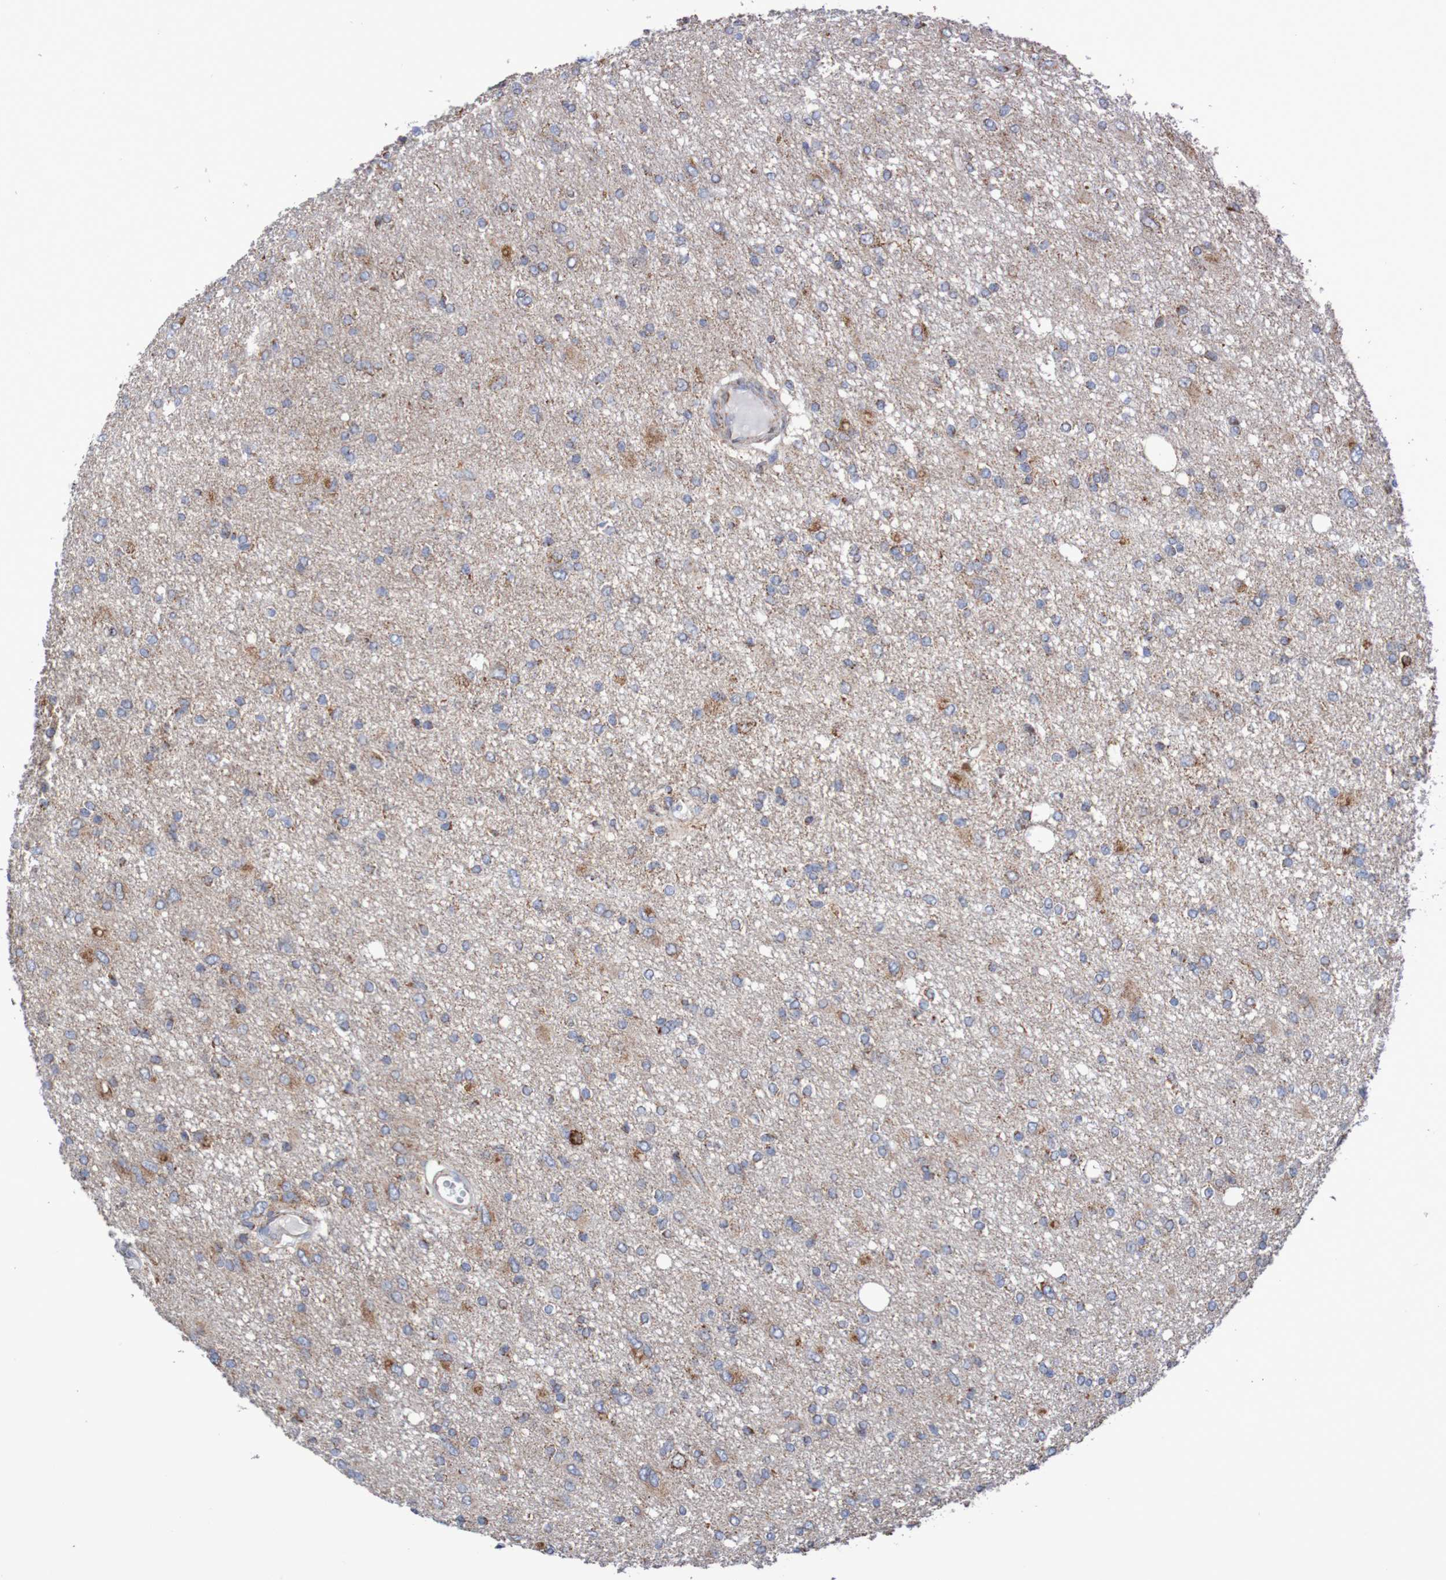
{"staining": {"intensity": "moderate", "quantity": "25%-75%", "location": "cytoplasmic/membranous"}, "tissue": "glioma", "cell_type": "Tumor cells", "image_type": "cancer", "snomed": [{"axis": "morphology", "description": "Glioma, malignant, High grade"}, {"axis": "topography", "description": "Brain"}], "caption": "IHC photomicrograph of neoplastic tissue: malignant high-grade glioma stained using IHC demonstrates medium levels of moderate protein expression localized specifically in the cytoplasmic/membranous of tumor cells, appearing as a cytoplasmic/membranous brown color.", "gene": "MMEL1", "patient": {"sex": "female", "age": 59}}